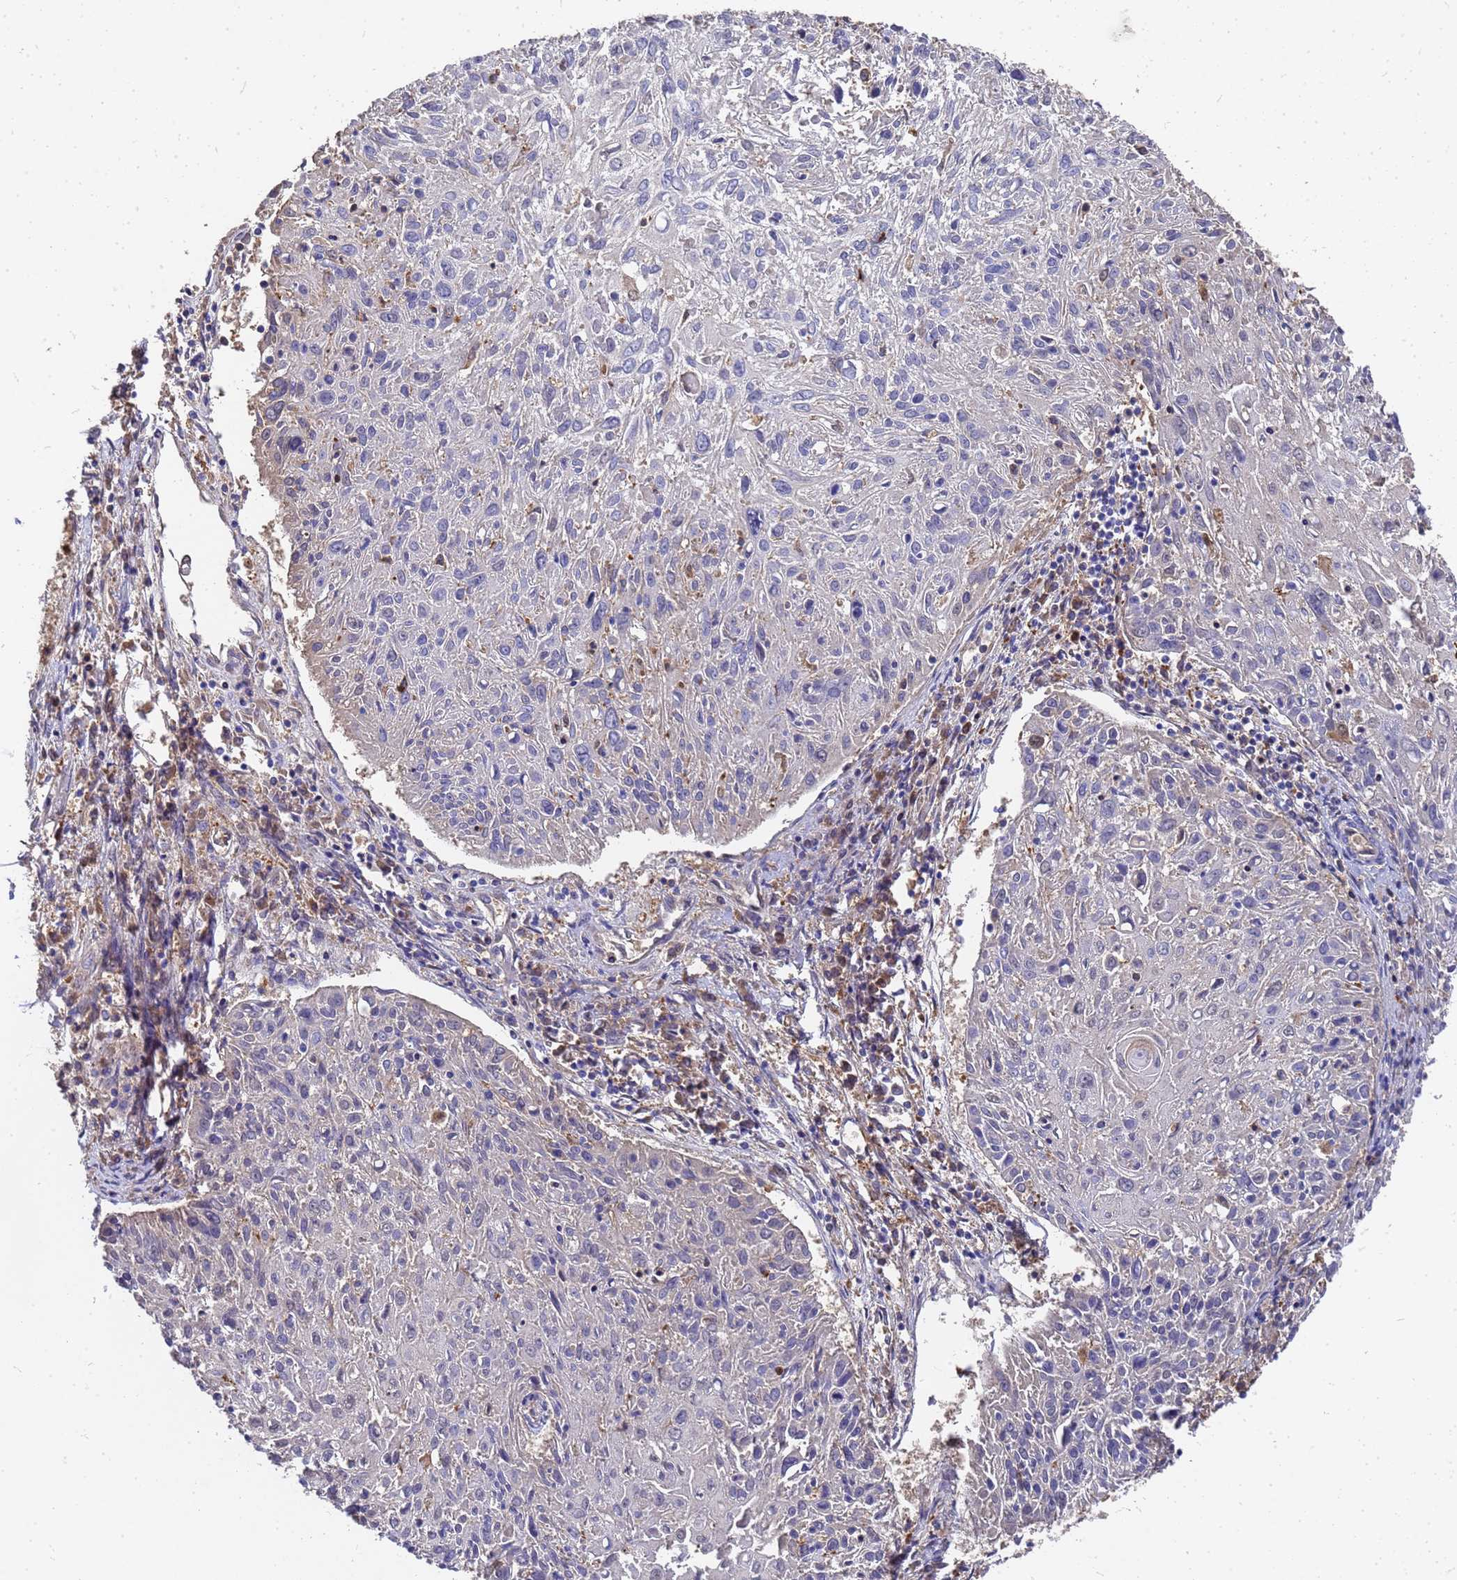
{"staining": {"intensity": "negative", "quantity": "none", "location": "none"}, "tissue": "cervical cancer", "cell_type": "Tumor cells", "image_type": "cancer", "snomed": [{"axis": "morphology", "description": "Squamous cell carcinoma, NOS"}, {"axis": "topography", "description": "Cervix"}], "caption": "DAB immunohistochemical staining of human cervical cancer (squamous cell carcinoma) displays no significant expression in tumor cells. (DAB IHC, high magnification).", "gene": "SLC35E2B", "patient": {"sex": "female", "age": 51}}